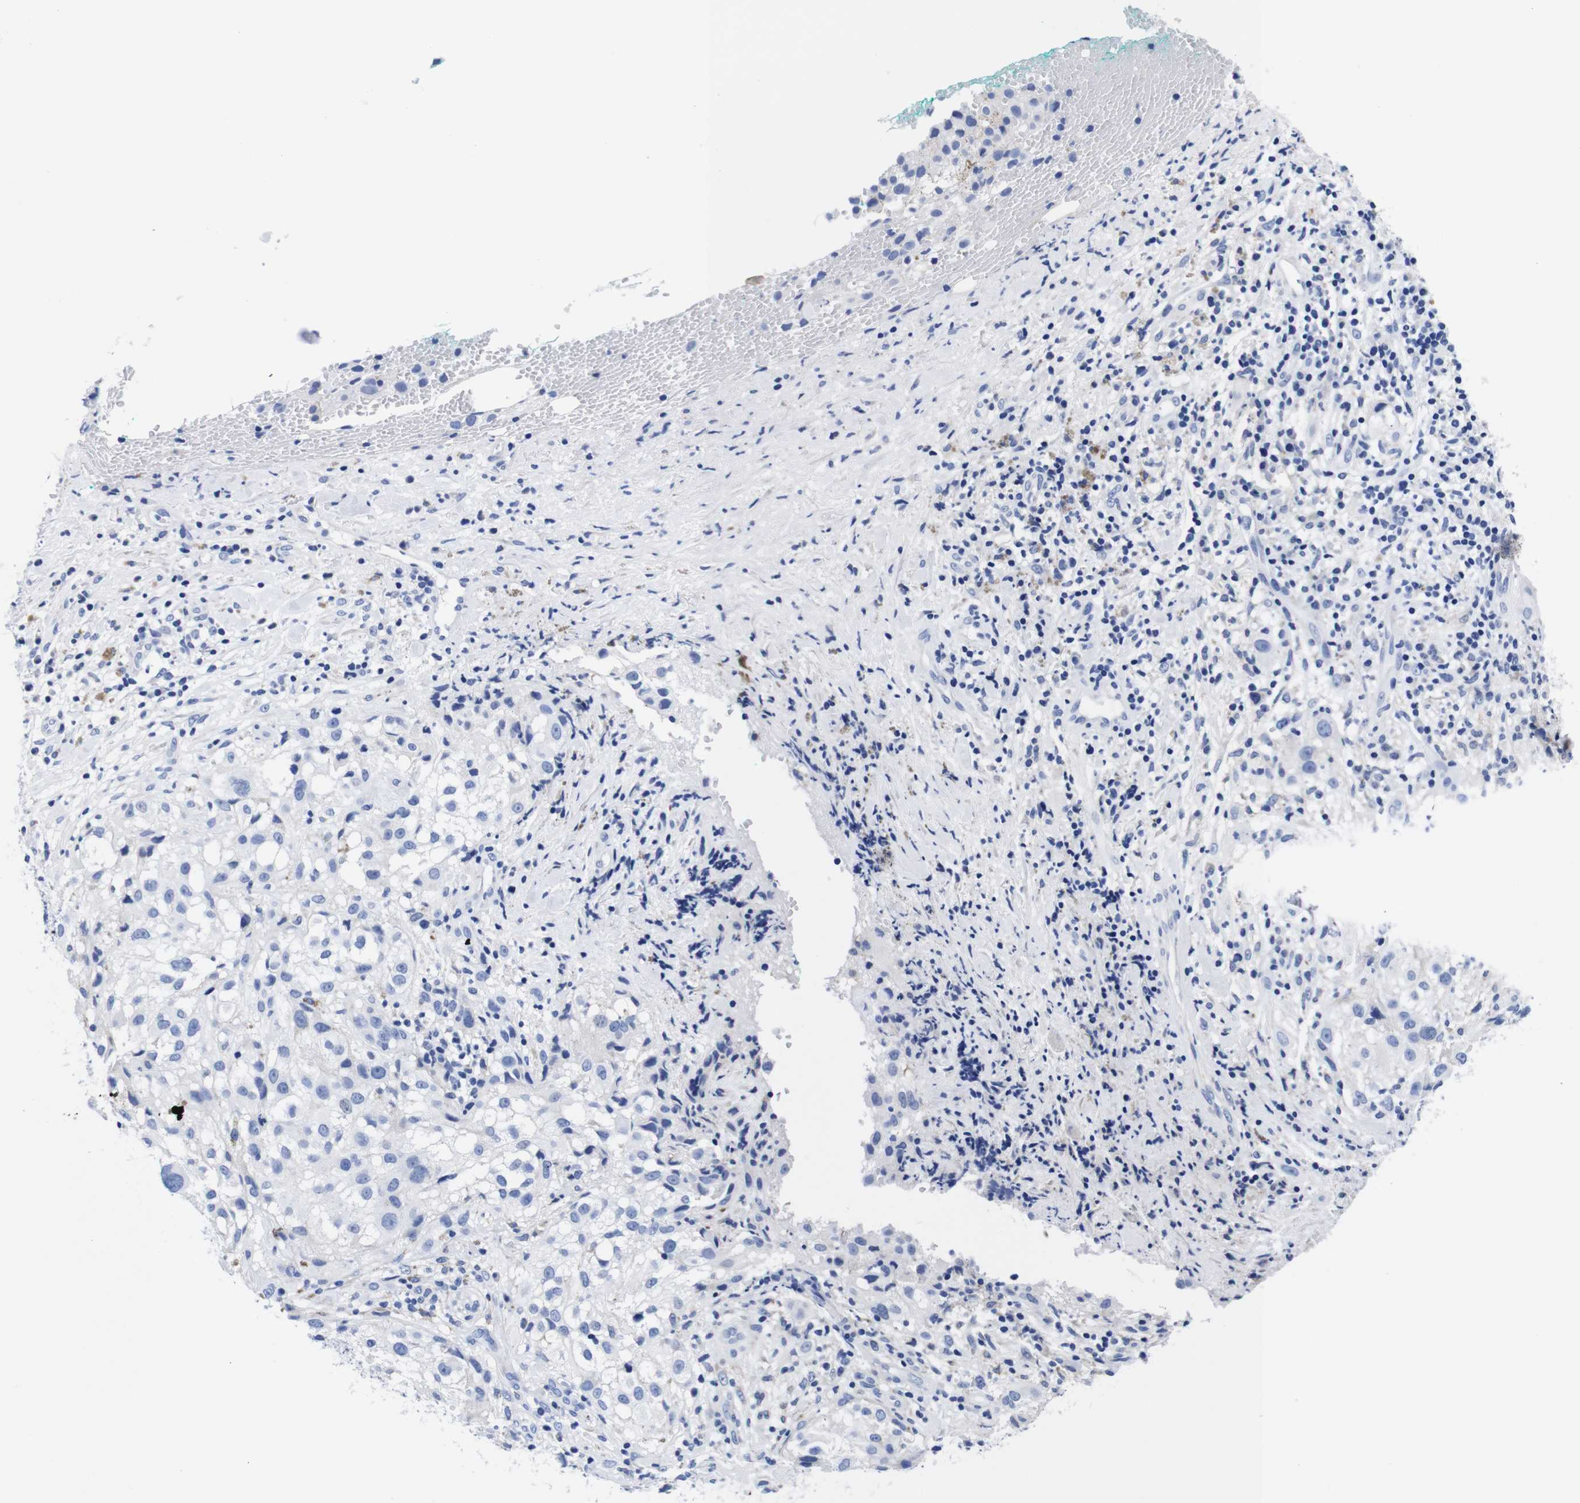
{"staining": {"intensity": "negative", "quantity": "none", "location": "none"}, "tissue": "melanoma", "cell_type": "Tumor cells", "image_type": "cancer", "snomed": [{"axis": "morphology", "description": "Necrosis, NOS"}, {"axis": "morphology", "description": "Malignant melanoma, NOS"}, {"axis": "topography", "description": "Skin"}], "caption": "Immunohistochemistry (IHC) micrograph of neoplastic tissue: melanoma stained with DAB exhibits no significant protein positivity in tumor cells. (DAB IHC with hematoxylin counter stain).", "gene": "CLEC4G", "patient": {"sex": "female", "age": 87}}